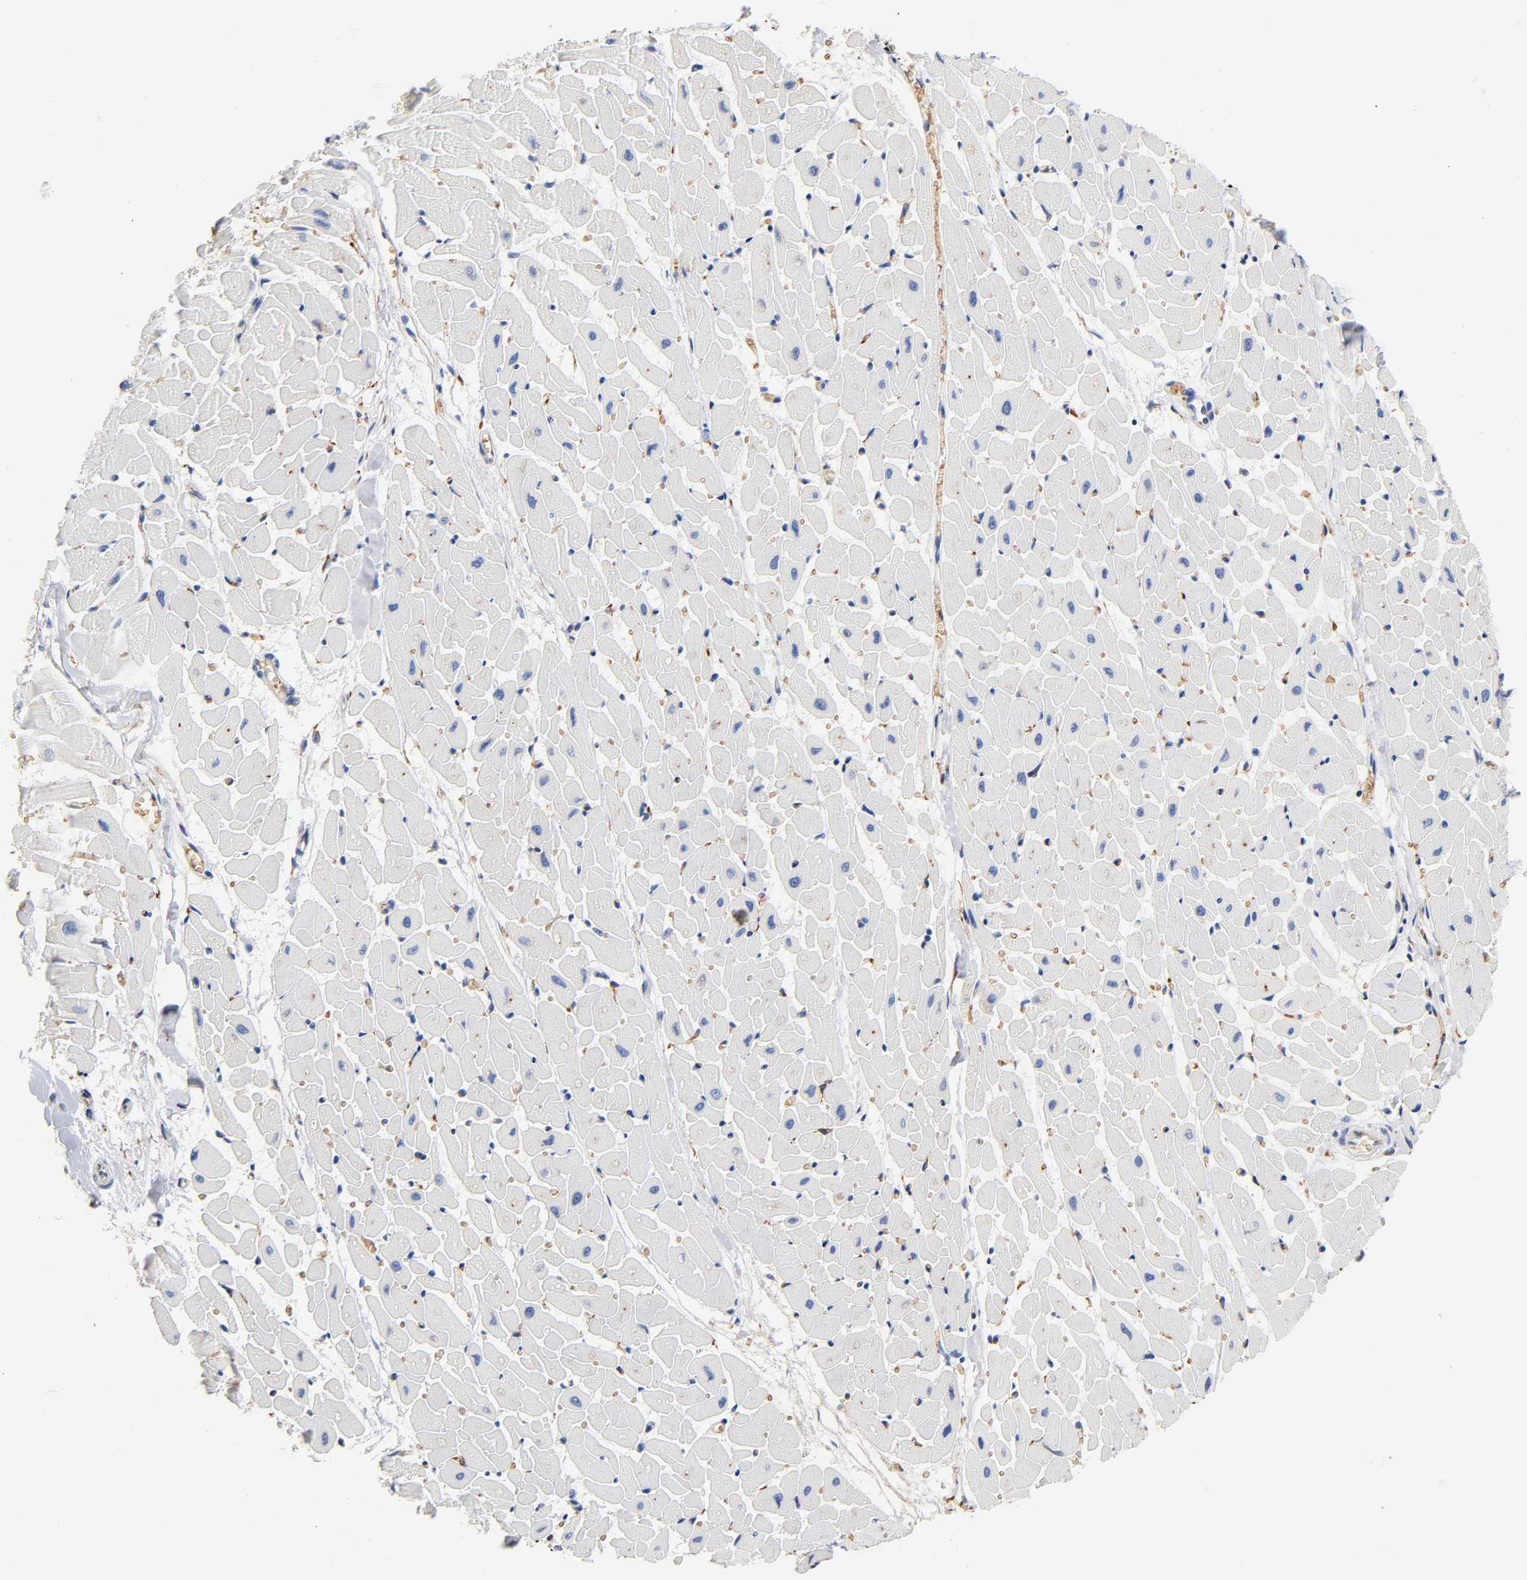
{"staining": {"intensity": "negative", "quantity": "none", "location": "none"}, "tissue": "heart muscle", "cell_type": "Cardiomyocytes", "image_type": "normal", "snomed": [{"axis": "morphology", "description": "Normal tissue, NOS"}, {"axis": "topography", "description": "Heart"}], "caption": "IHC of unremarkable heart muscle demonstrates no expression in cardiomyocytes.", "gene": "UCKL1", "patient": {"sex": "female", "age": 19}}